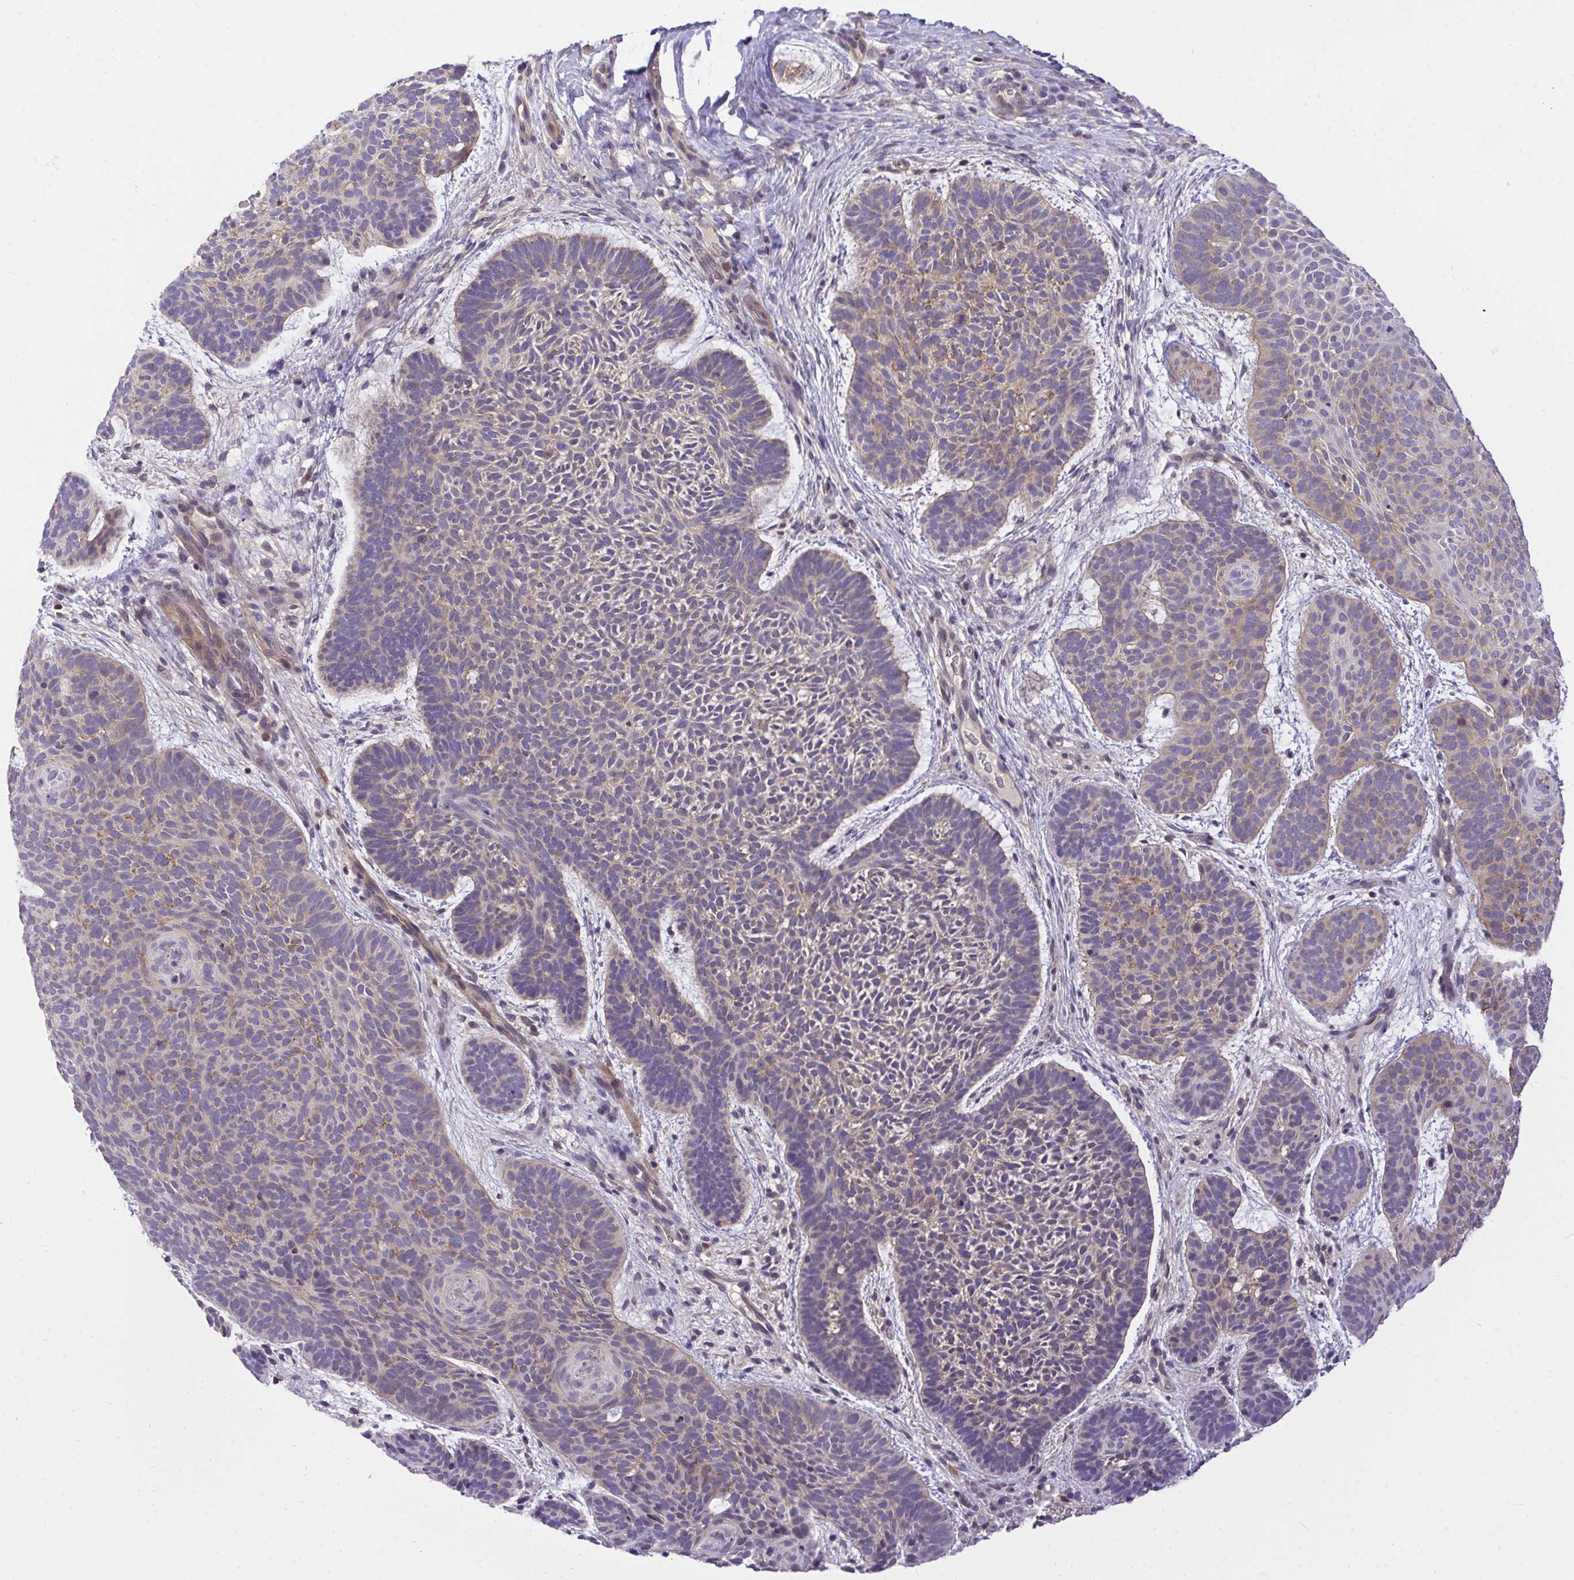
{"staining": {"intensity": "weak", "quantity": "<25%", "location": "cytoplasmic/membranous"}, "tissue": "skin cancer", "cell_type": "Tumor cells", "image_type": "cancer", "snomed": [{"axis": "morphology", "description": "Basal cell carcinoma"}, {"axis": "topography", "description": "Skin"}, {"axis": "topography", "description": "Skin of face"}], "caption": "A high-resolution image shows IHC staining of basal cell carcinoma (skin), which demonstrates no significant positivity in tumor cells.", "gene": "TLN2", "patient": {"sex": "male", "age": 73}}